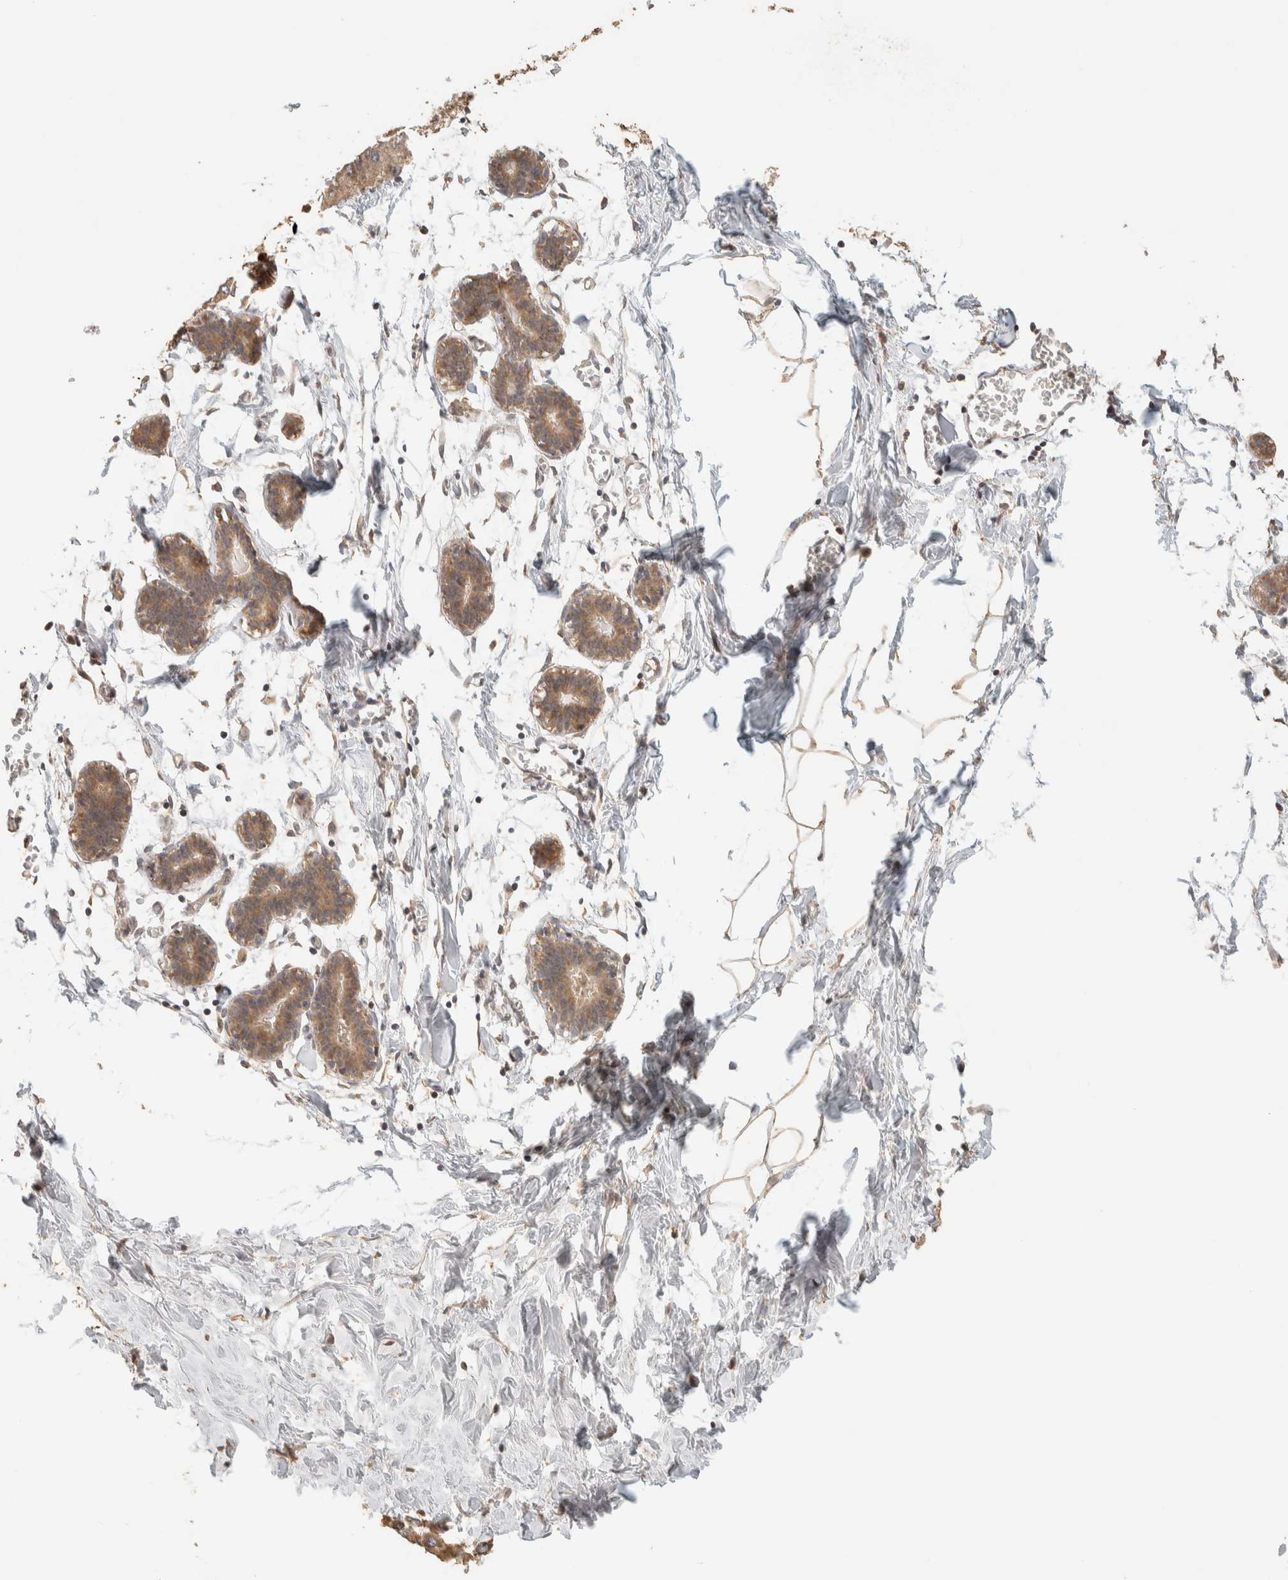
{"staining": {"intensity": "weak", "quantity": "25%-75%", "location": "cytoplasmic/membranous"}, "tissue": "breast", "cell_type": "Adipocytes", "image_type": "normal", "snomed": [{"axis": "morphology", "description": "Normal tissue, NOS"}, {"axis": "topography", "description": "Breast"}], "caption": "Brown immunohistochemical staining in normal human breast exhibits weak cytoplasmic/membranous expression in approximately 25%-75% of adipocytes.", "gene": "ITPA", "patient": {"sex": "female", "age": 27}}